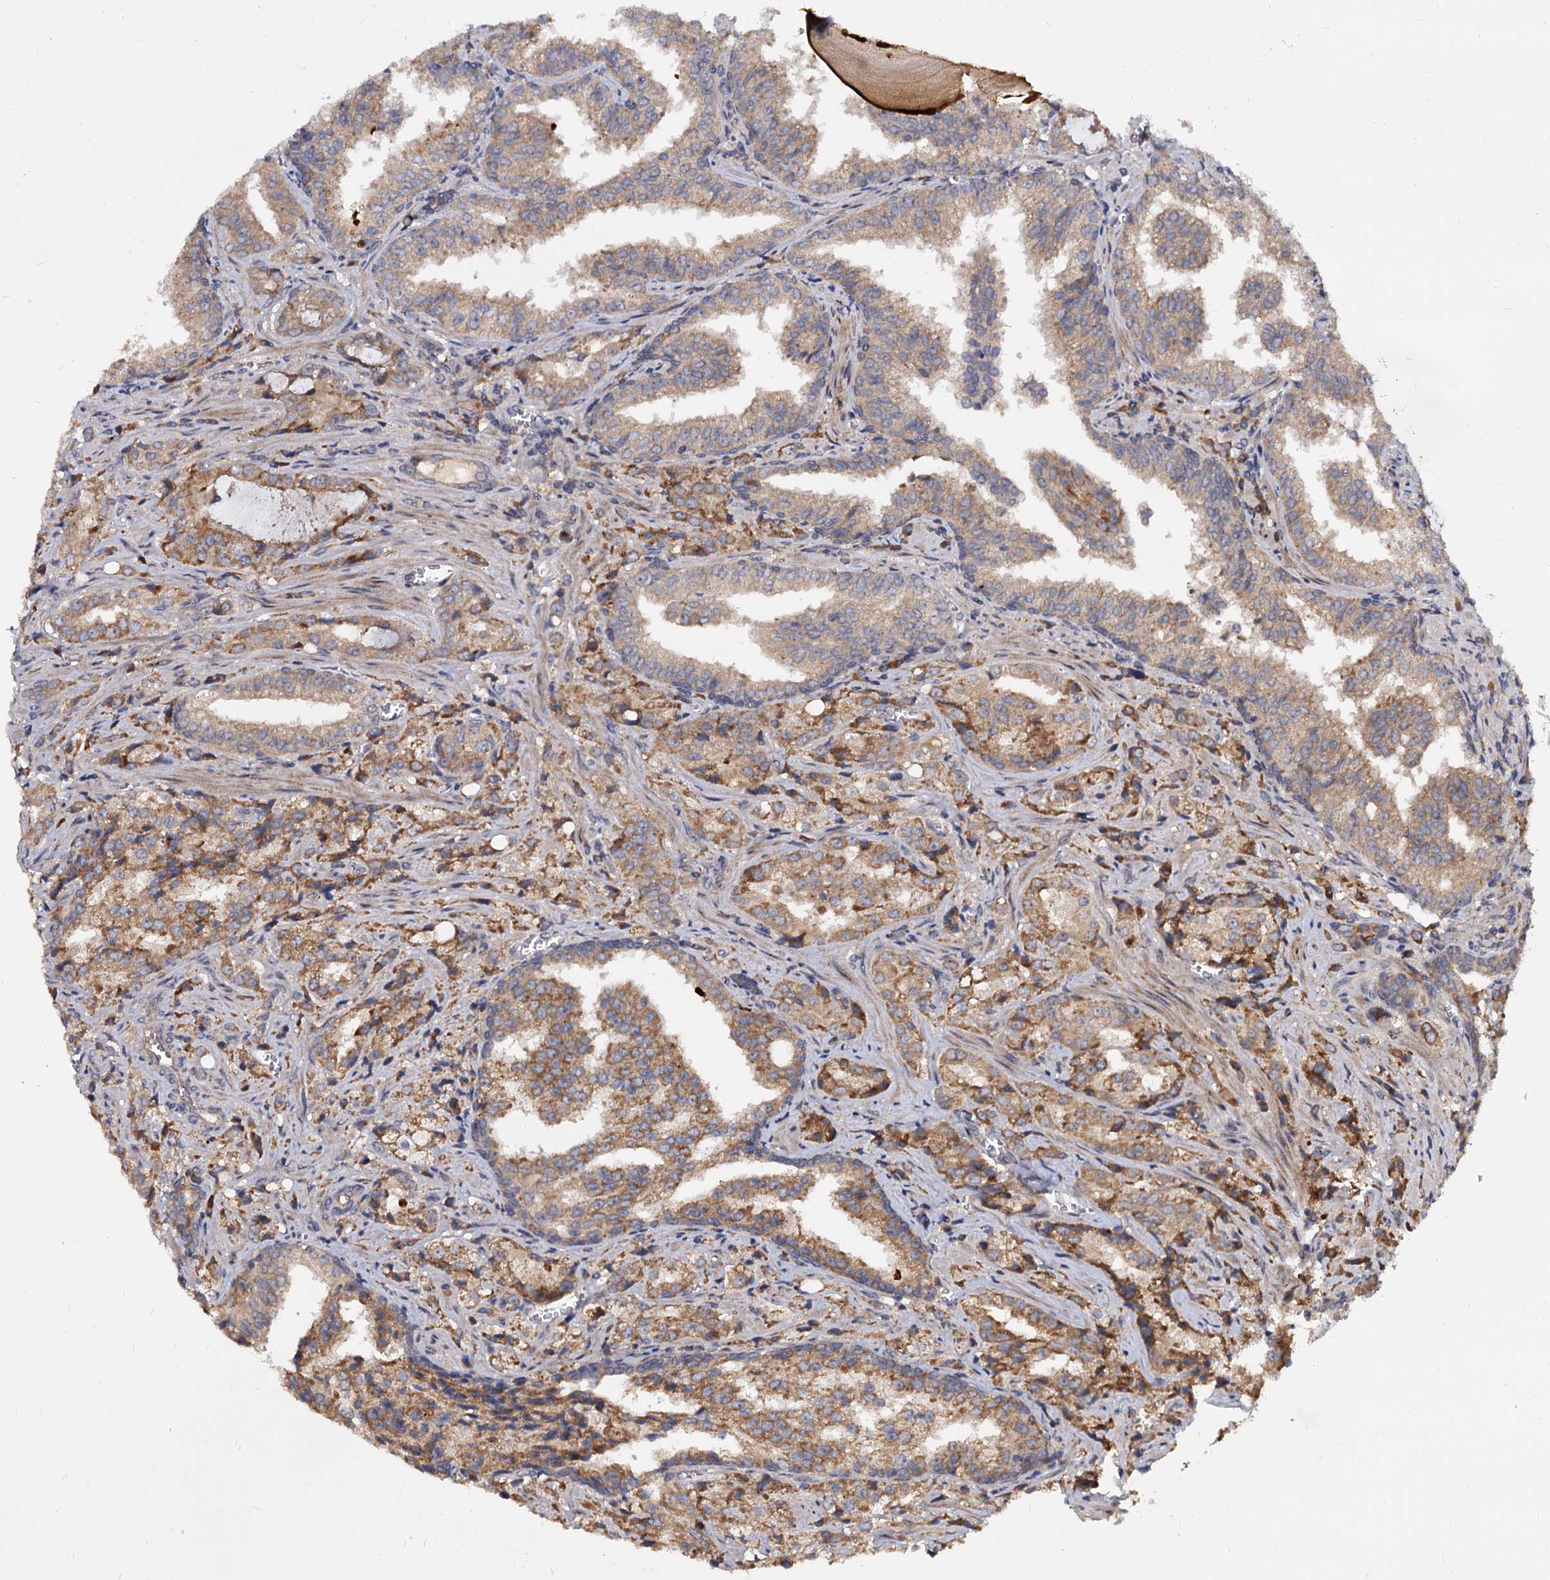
{"staining": {"intensity": "moderate", "quantity": ">75%", "location": "cytoplasmic/membranous"}, "tissue": "prostate cancer", "cell_type": "Tumor cells", "image_type": "cancer", "snomed": [{"axis": "morphology", "description": "Adenocarcinoma, High grade"}, {"axis": "topography", "description": "Prostate"}], "caption": "A brown stain shows moderate cytoplasmic/membranous positivity of a protein in adenocarcinoma (high-grade) (prostate) tumor cells.", "gene": "WWC3", "patient": {"sex": "male", "age": 68}}